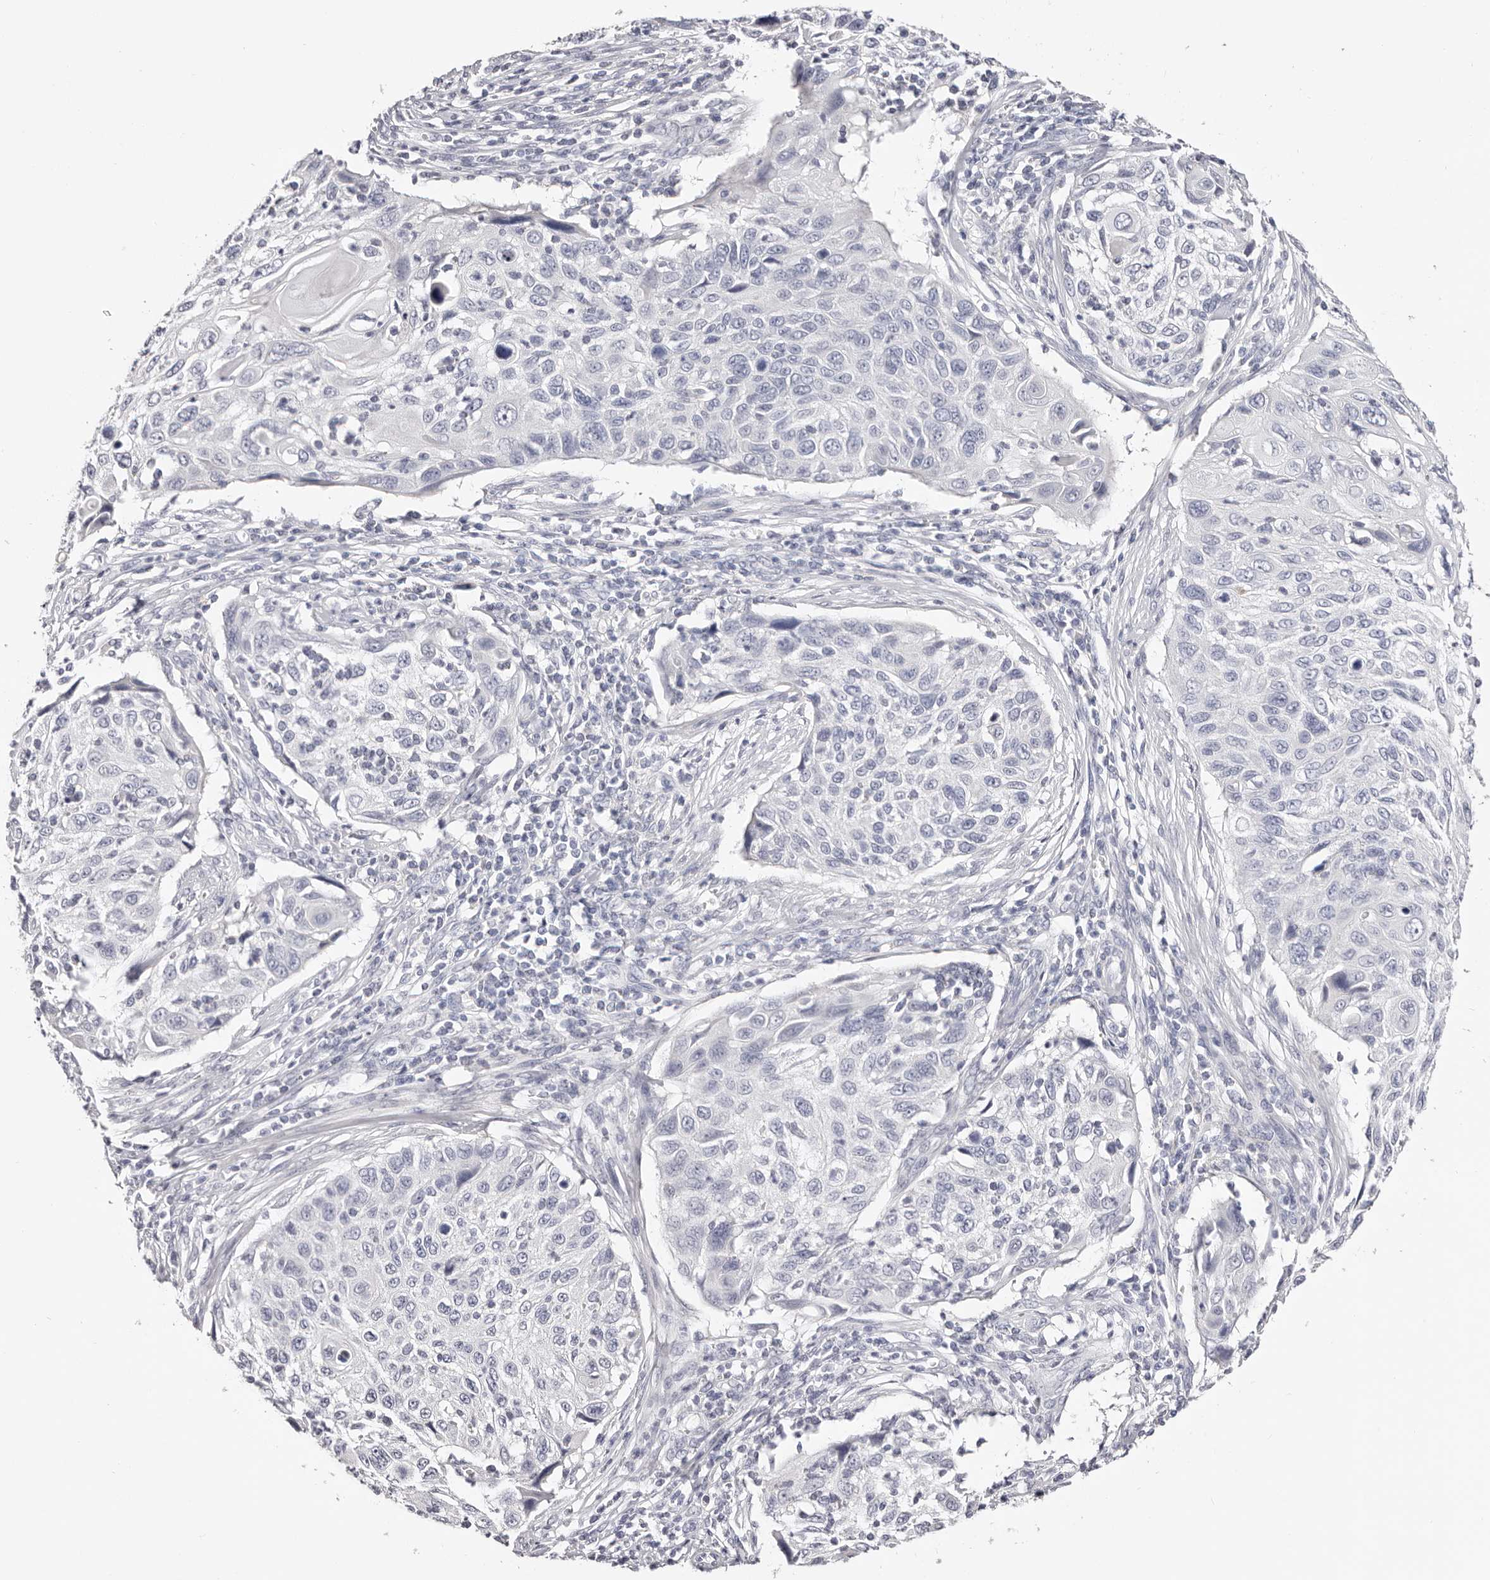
{"staining": {"intensity": "negative", "quantity": "none", "location": "none"}, "tissue": "cervical cancer", "cell_type": "Tumor cells", "image_type": "cancer", "snomed": [{"axis": "morphology", "description": "Squamous cell carcinoma, NOS"}, {"axis": "topography", "description": "Cervix"}], "caption": "This is a image of immunohistochemistry (IHC) staining of cervical squamous cell carcinoma, which shows no staining in tumor cells. Nuclei are stained in blue.", "gene": "AKNAD1", "patient": {"sex": "female", "age": 70}}